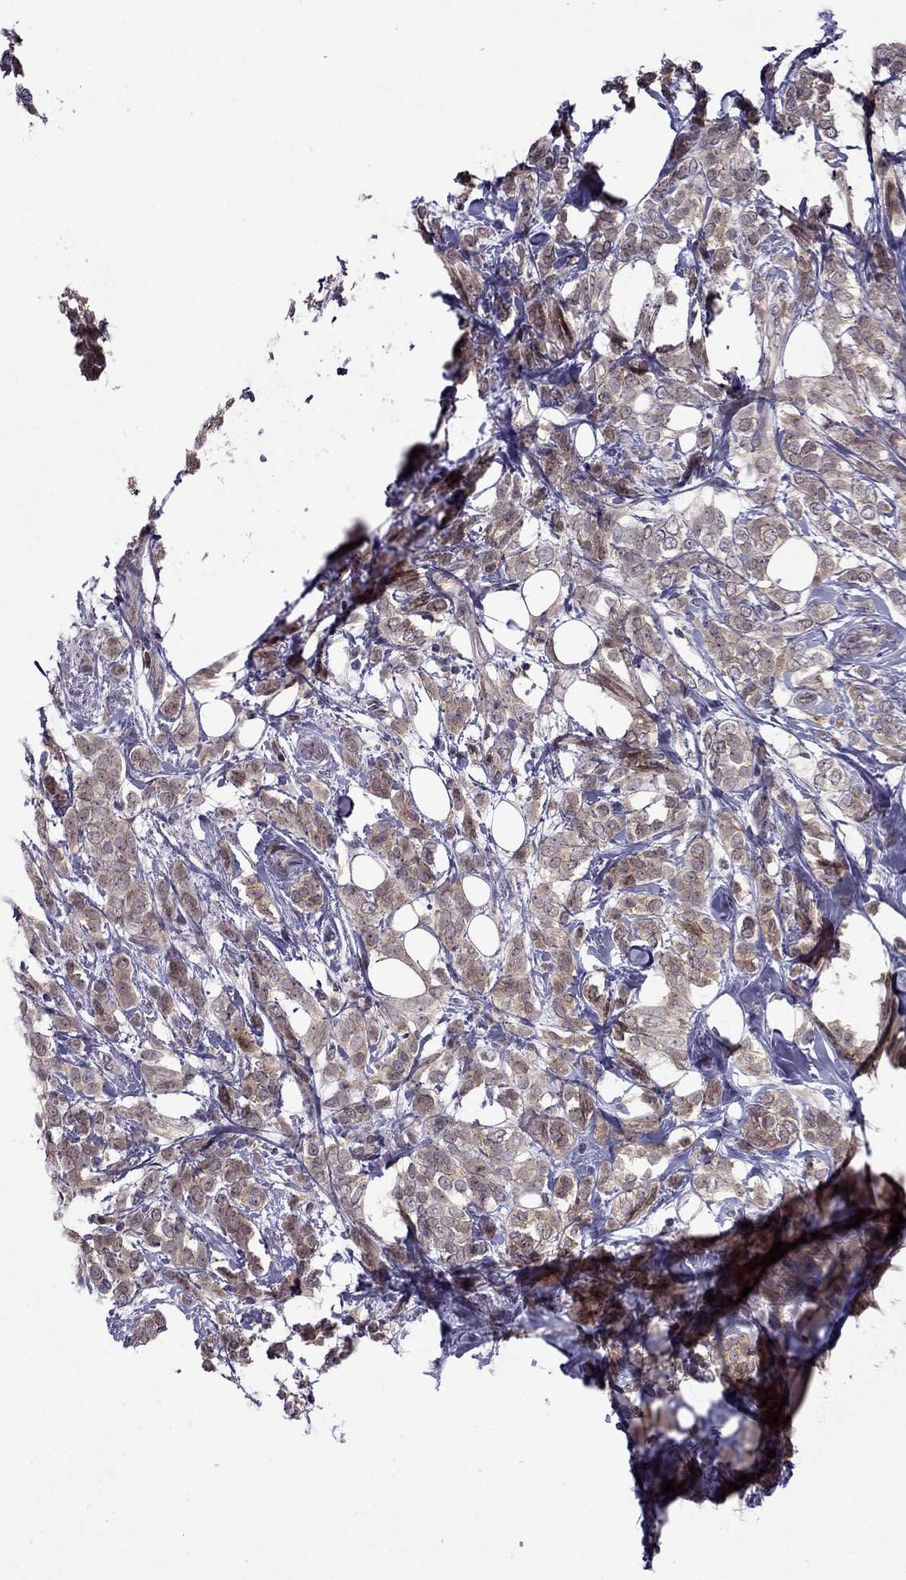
{"staining": {"intensity": "moderate", "quantity": ">75%", "location": "cytoplasmic/membranous"}, "tissue": "breast cancer", "cell_type": "Tumor cells", "image_type": "cancer", "snomed": [{"axis": "morphology", "description": "Lobular carcinoma"}, {"axis": "topography", "description": "Breast"}], "caption": "This photomicrograph shows immunohistochemistry (IHC) staining of human breast lobular carcinoma, with medium moderate cytoplasmic/membranous positivity in approximately >75% of tumor cells.", "gene": "CDK5", "patient": {"sex": "female", "age": 49}}